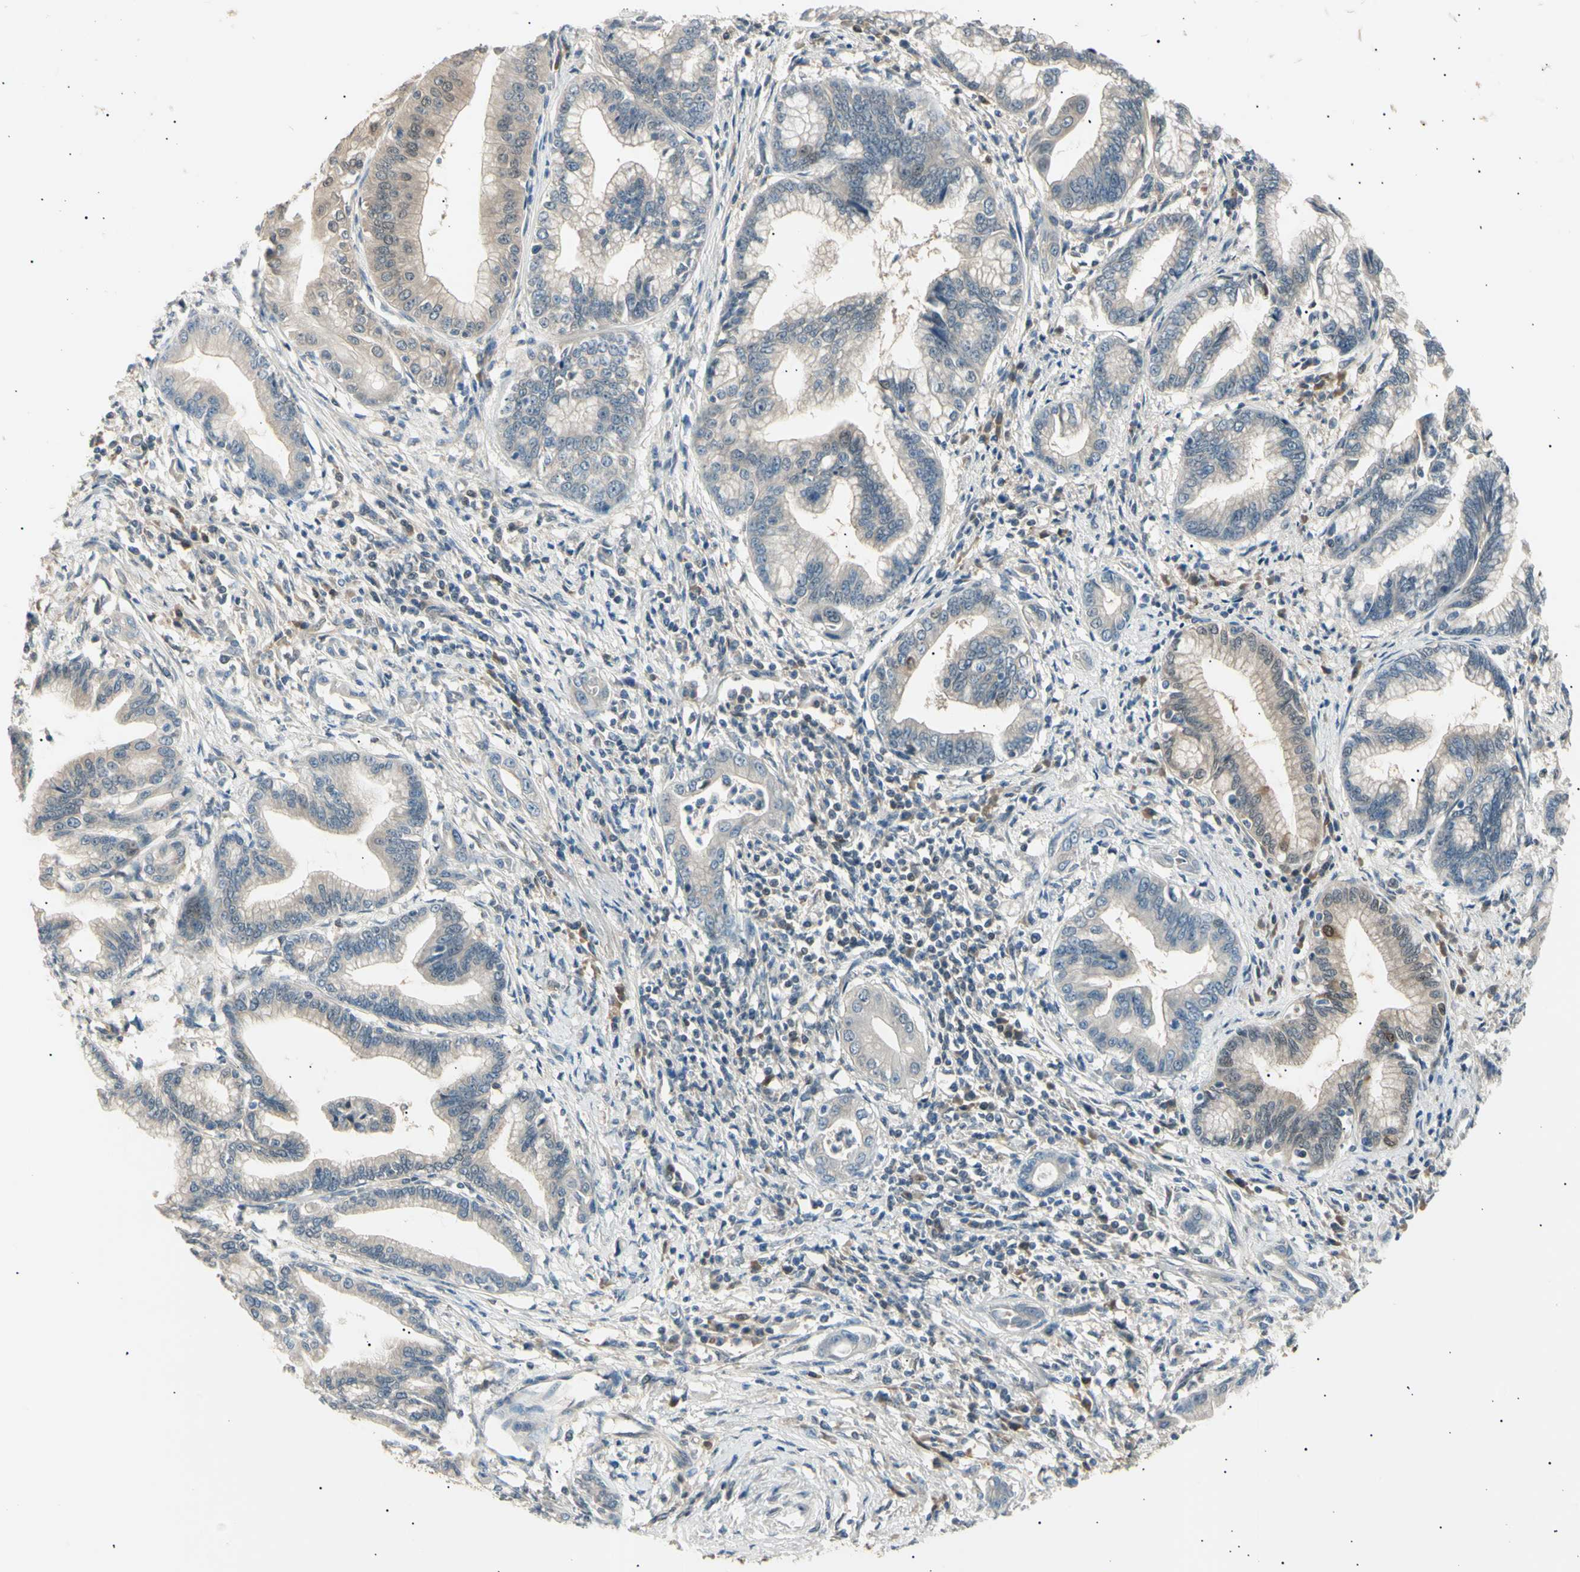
{"staining": {"intensity": "weak", "quantity": "25%-75%", "location": "cytoplasmic/membranous"}, "tissue": "pancreatic cancer", "cell_type": "Tumor cells", "image_type": "cancer", "snomed": [{"axis": "morphology", "description": "Adenocarcinoma, NOS"}, {"axis": "topography", "description": "Pancreas"}], "caption": "The histopathology image reveals a brown stain indicating the presence of a protein in the cytoplasmic/membranous of tumor cells in adenocarcinoma (pancreatic). Using DAB (brown) and hematoxylin (blue) stains, captured at high magnification using brightfield microscopy.", "gene": "LHPP", "patient": {"sex": "female", "age": 64}}